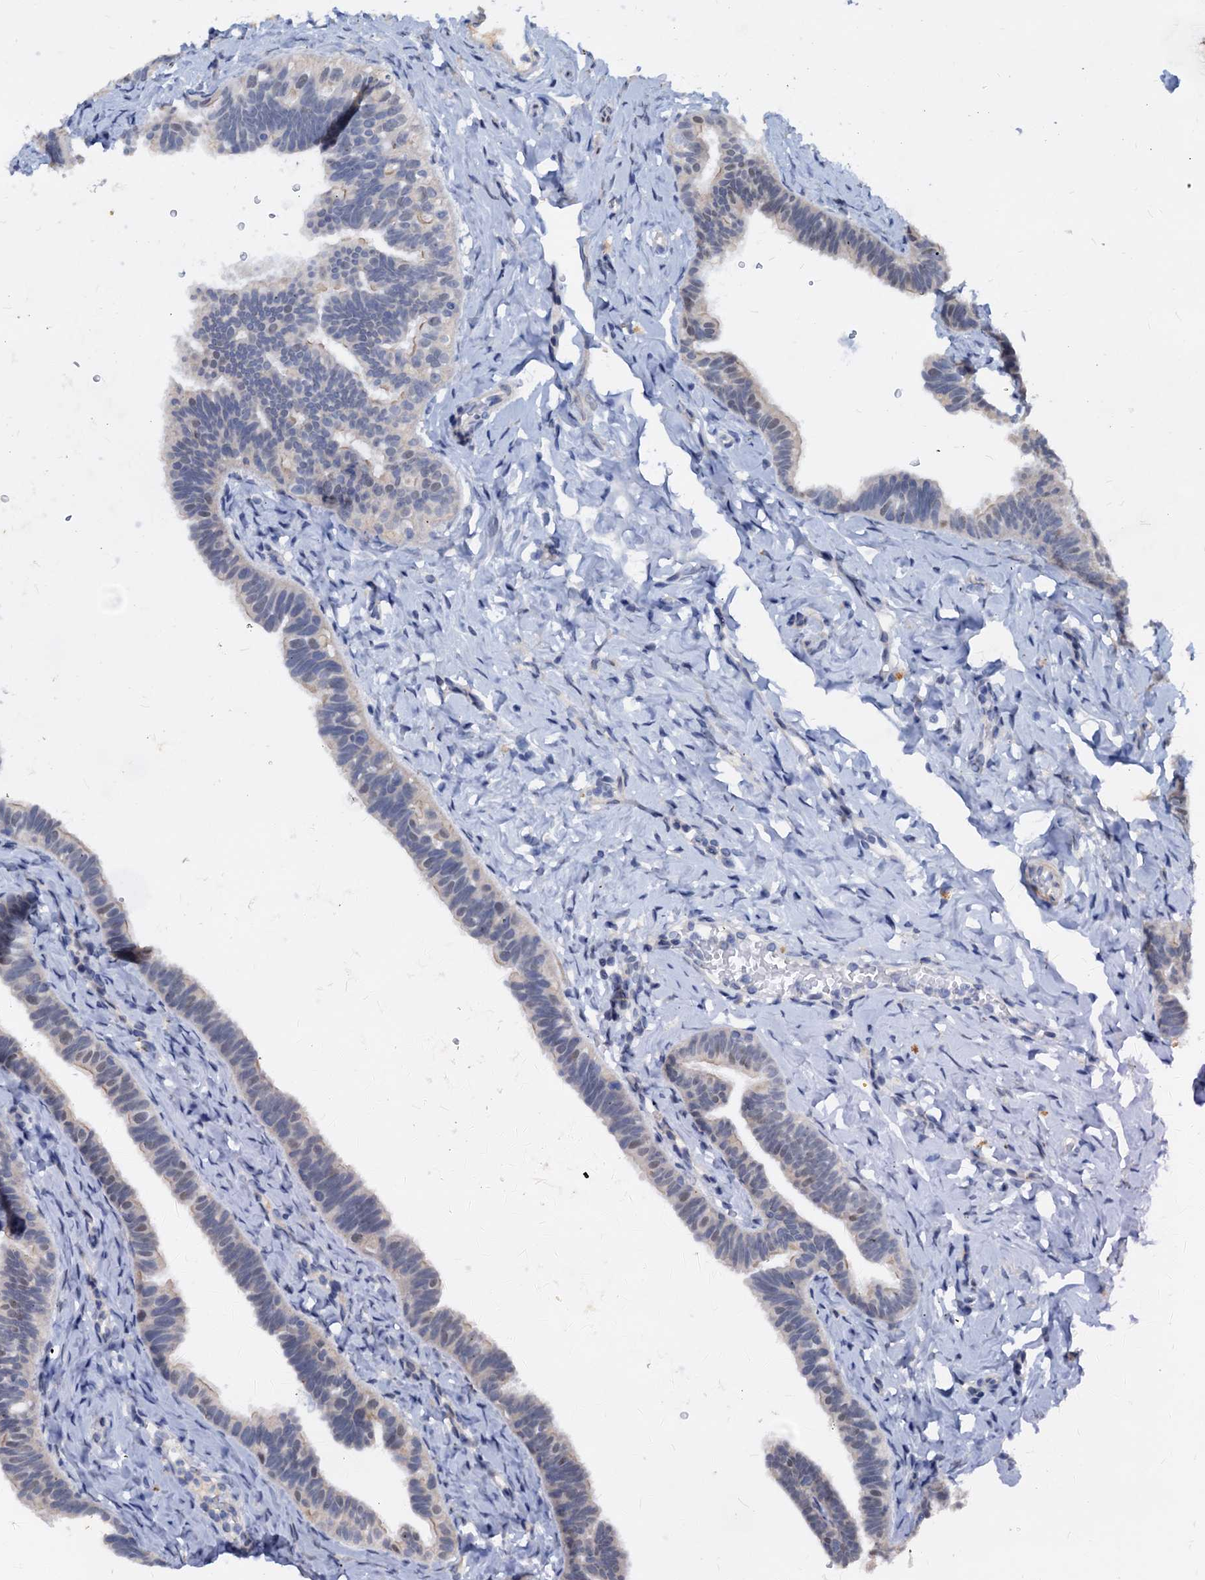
{"staining": {"intensity": "negative", "quantity": "none", "location": "none"}, "tissue": "fallopian tube", "cell_type": "Glandular cells", "image_type": "normal", "snomed": [{"axis": "morphology", "description": "Normal tissue, NOS"}, {"axis": "topography", "description": "Fallopian tube"}], "caption": "Glandular cells show no significant protein expression in unremarkable fallopian tube. (Stains: DAB immunohistochemistry (IHC) with hematoxylin counter stain, Microscopy: brightfield microscopy at high magnification).", "gene": "HSF2", "patient": {"sex": "female", "age": 65}}